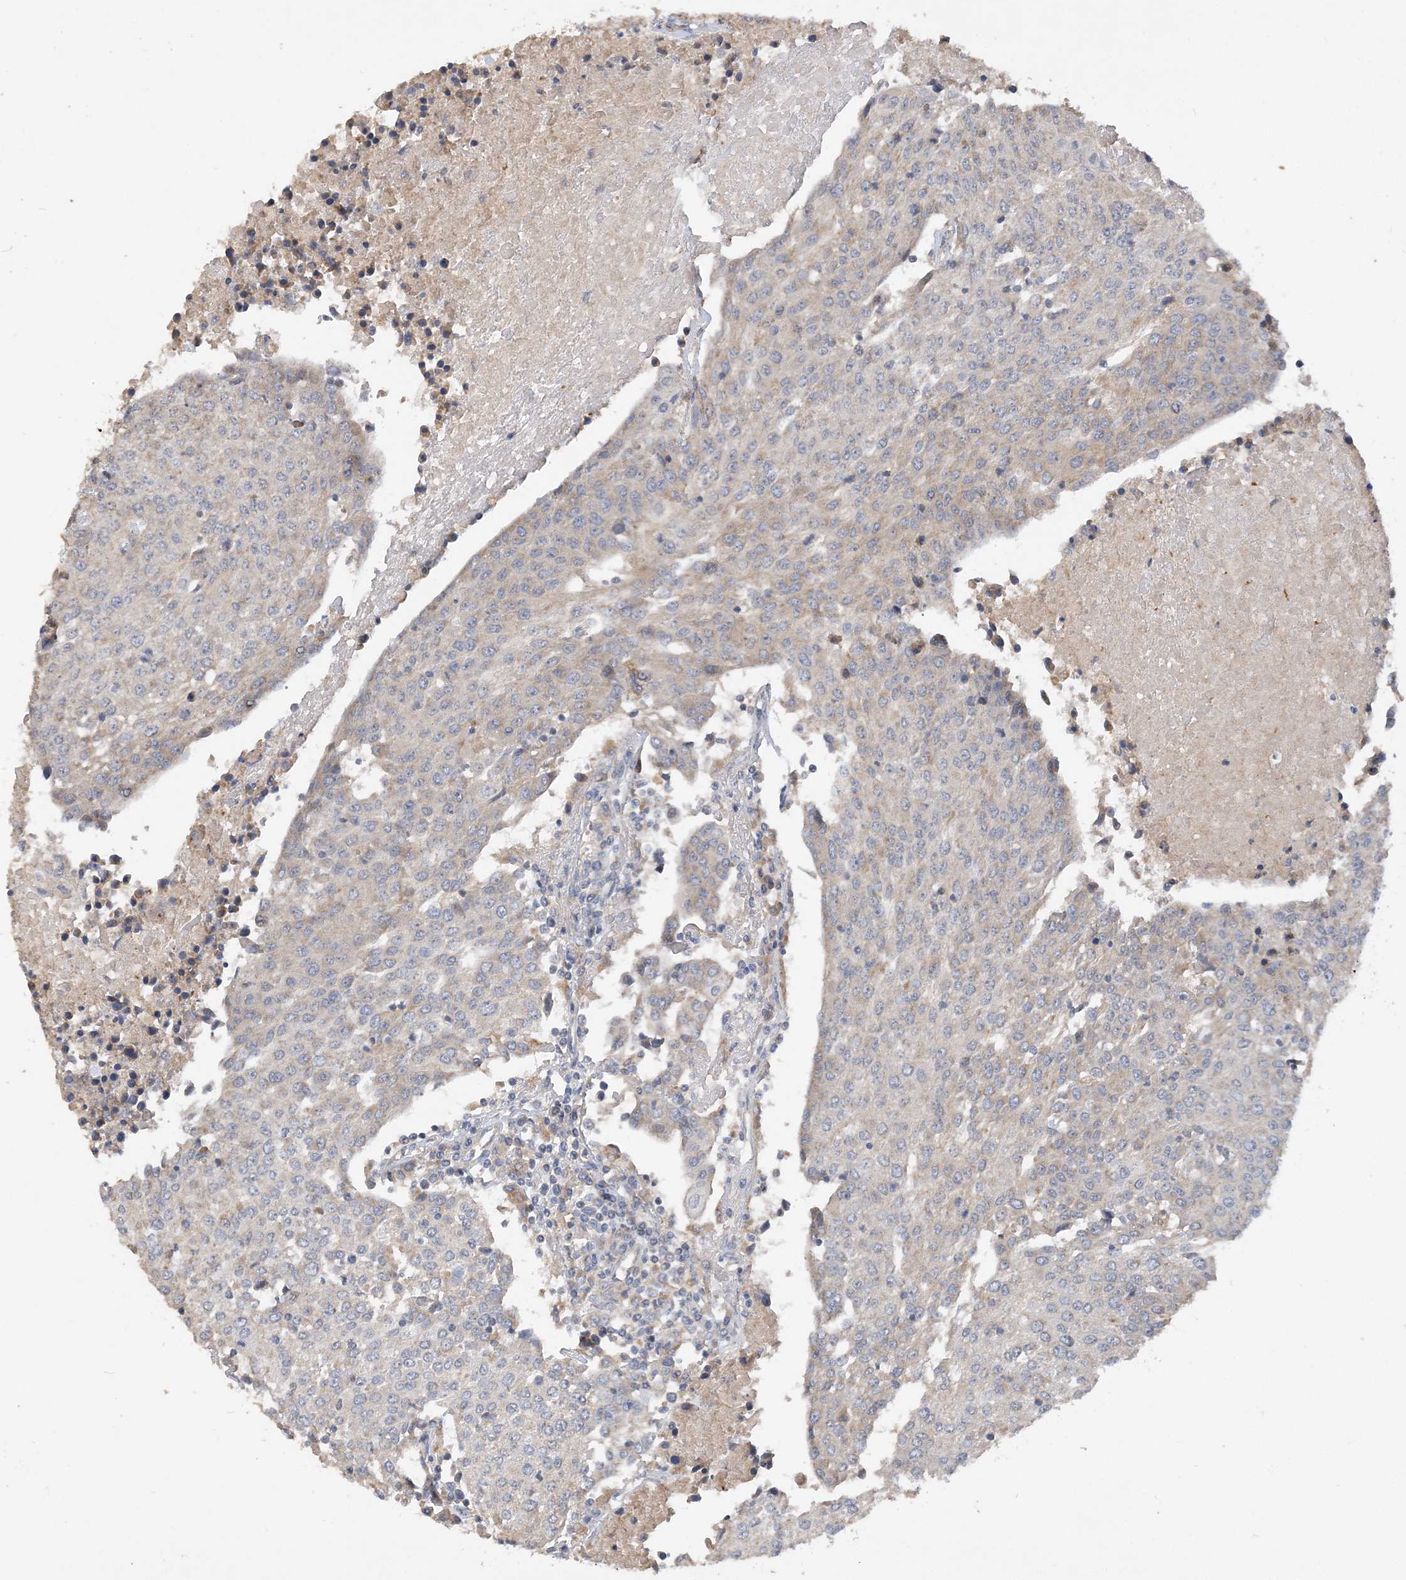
{"staining": {"intensity": "weak", "quantity": "<25%", "location": "cytoplasmic/membranous"}, "tissue": "urothelial cancer", "cell_type": "Tumor cells", "image_type": "cancer", "snomed": [{"axis": "morphology", "description": "Urothelial carcinoma, High grade"}, {"axis": "topography", "description": "Urinary bladder"}], "caption": "A high-resolution micrograph shows IHC staining of urothelial cancer, which reveals no significant expression in tumor cells. Nuclei are stained in blue.", "gene": "GRINA", "patient": {"sex": "female", "age": 85}}